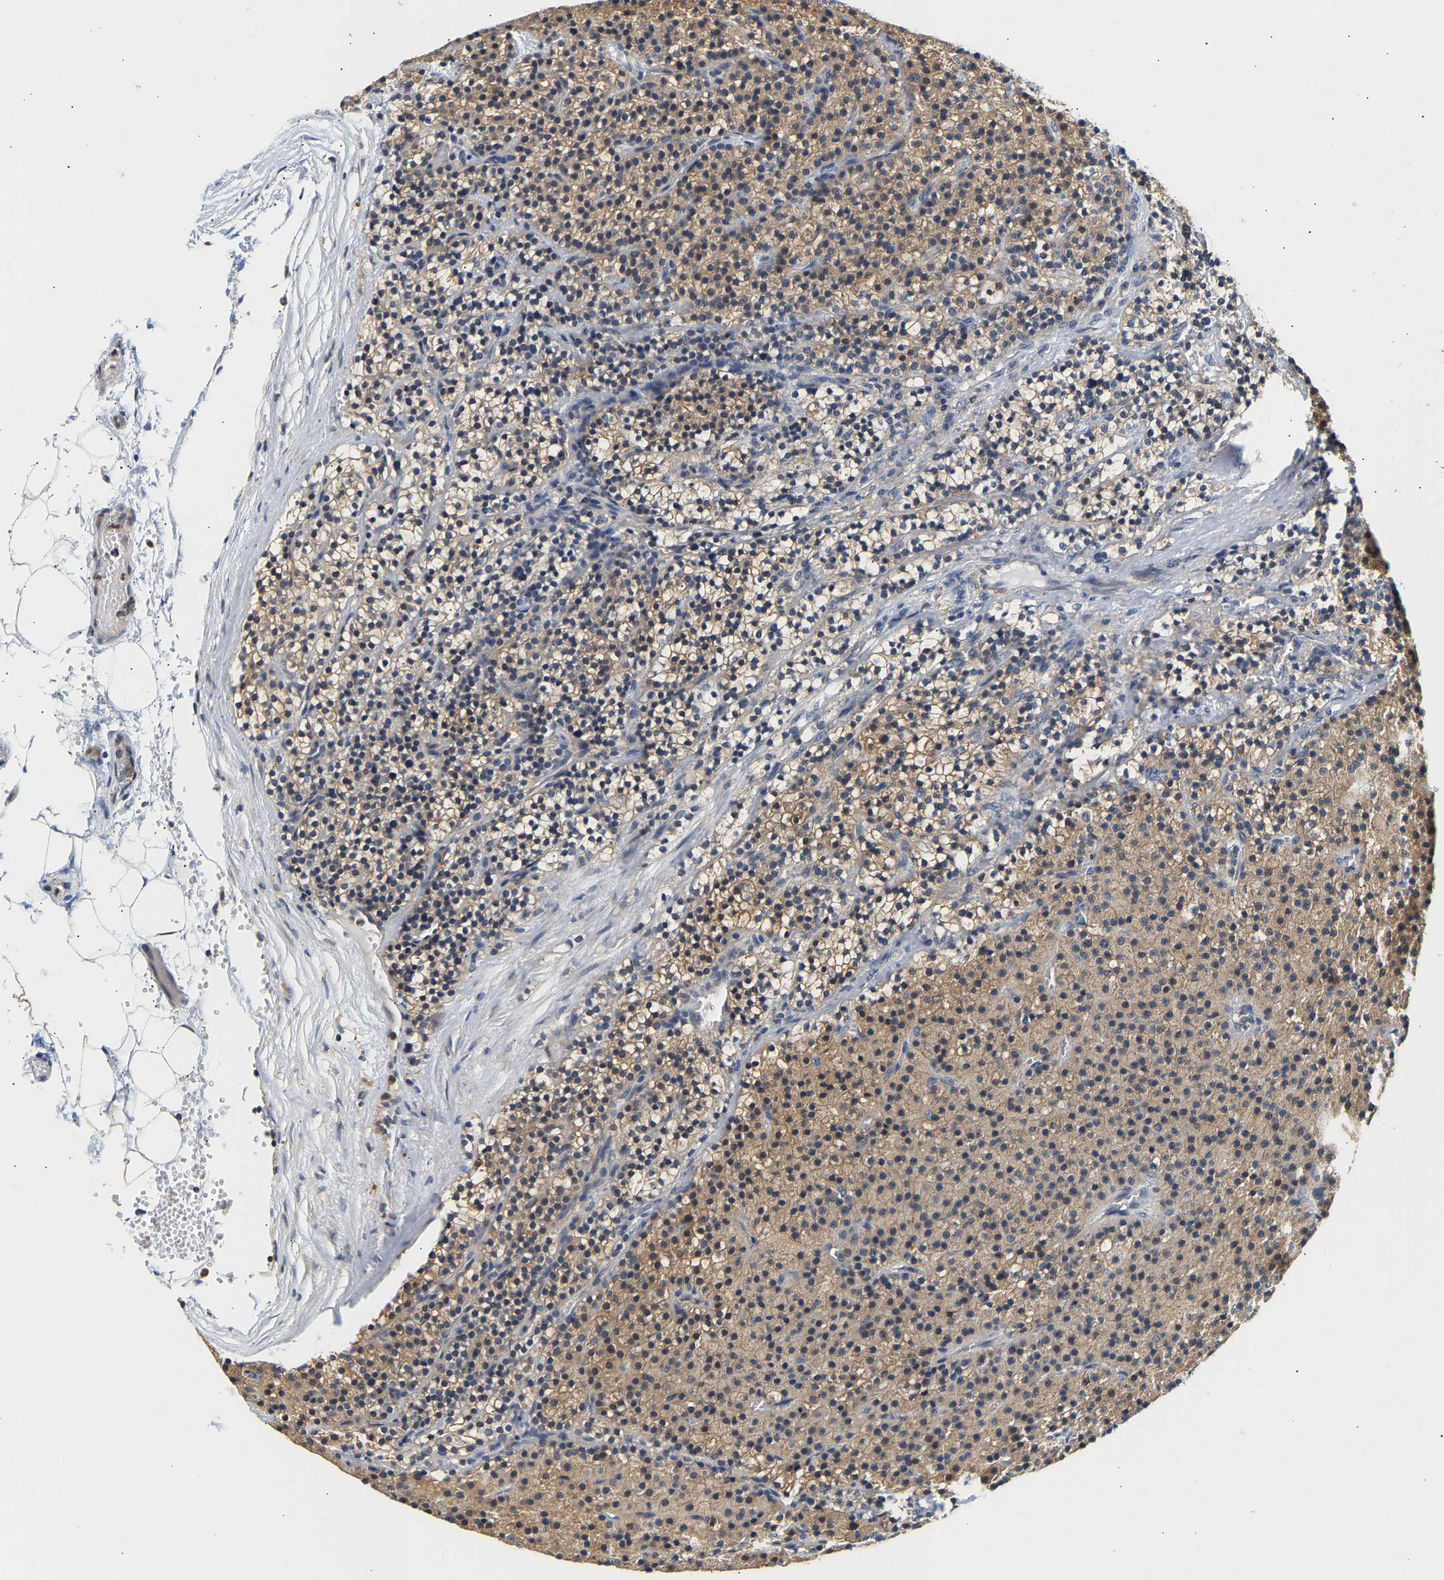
{"staining": {"intensity": "weak", "quantity": ">75%", "location": "cytoplasmic/membranous"}, "tissue": "parathyroid gland", "cell_type": "Glandular cells", "image_type": "normal", "snomed": [{"axis": "morphology", "description": "Normal tissue, NOS"}, {"axis": "morphology", "description": "Adenoma, NOS"}, {"axis": "topography", "description": "Parathyroid gland"}], "caption": "DAB (3,3'-diaminobenzidine) immunohistochemical staining of benign parathyroid gland displays weak cytoplasmic/membranous protein staining in about >75% of glandular cells.", "gene": "PPID", "patient": {"sex": "male", "age": 75}}